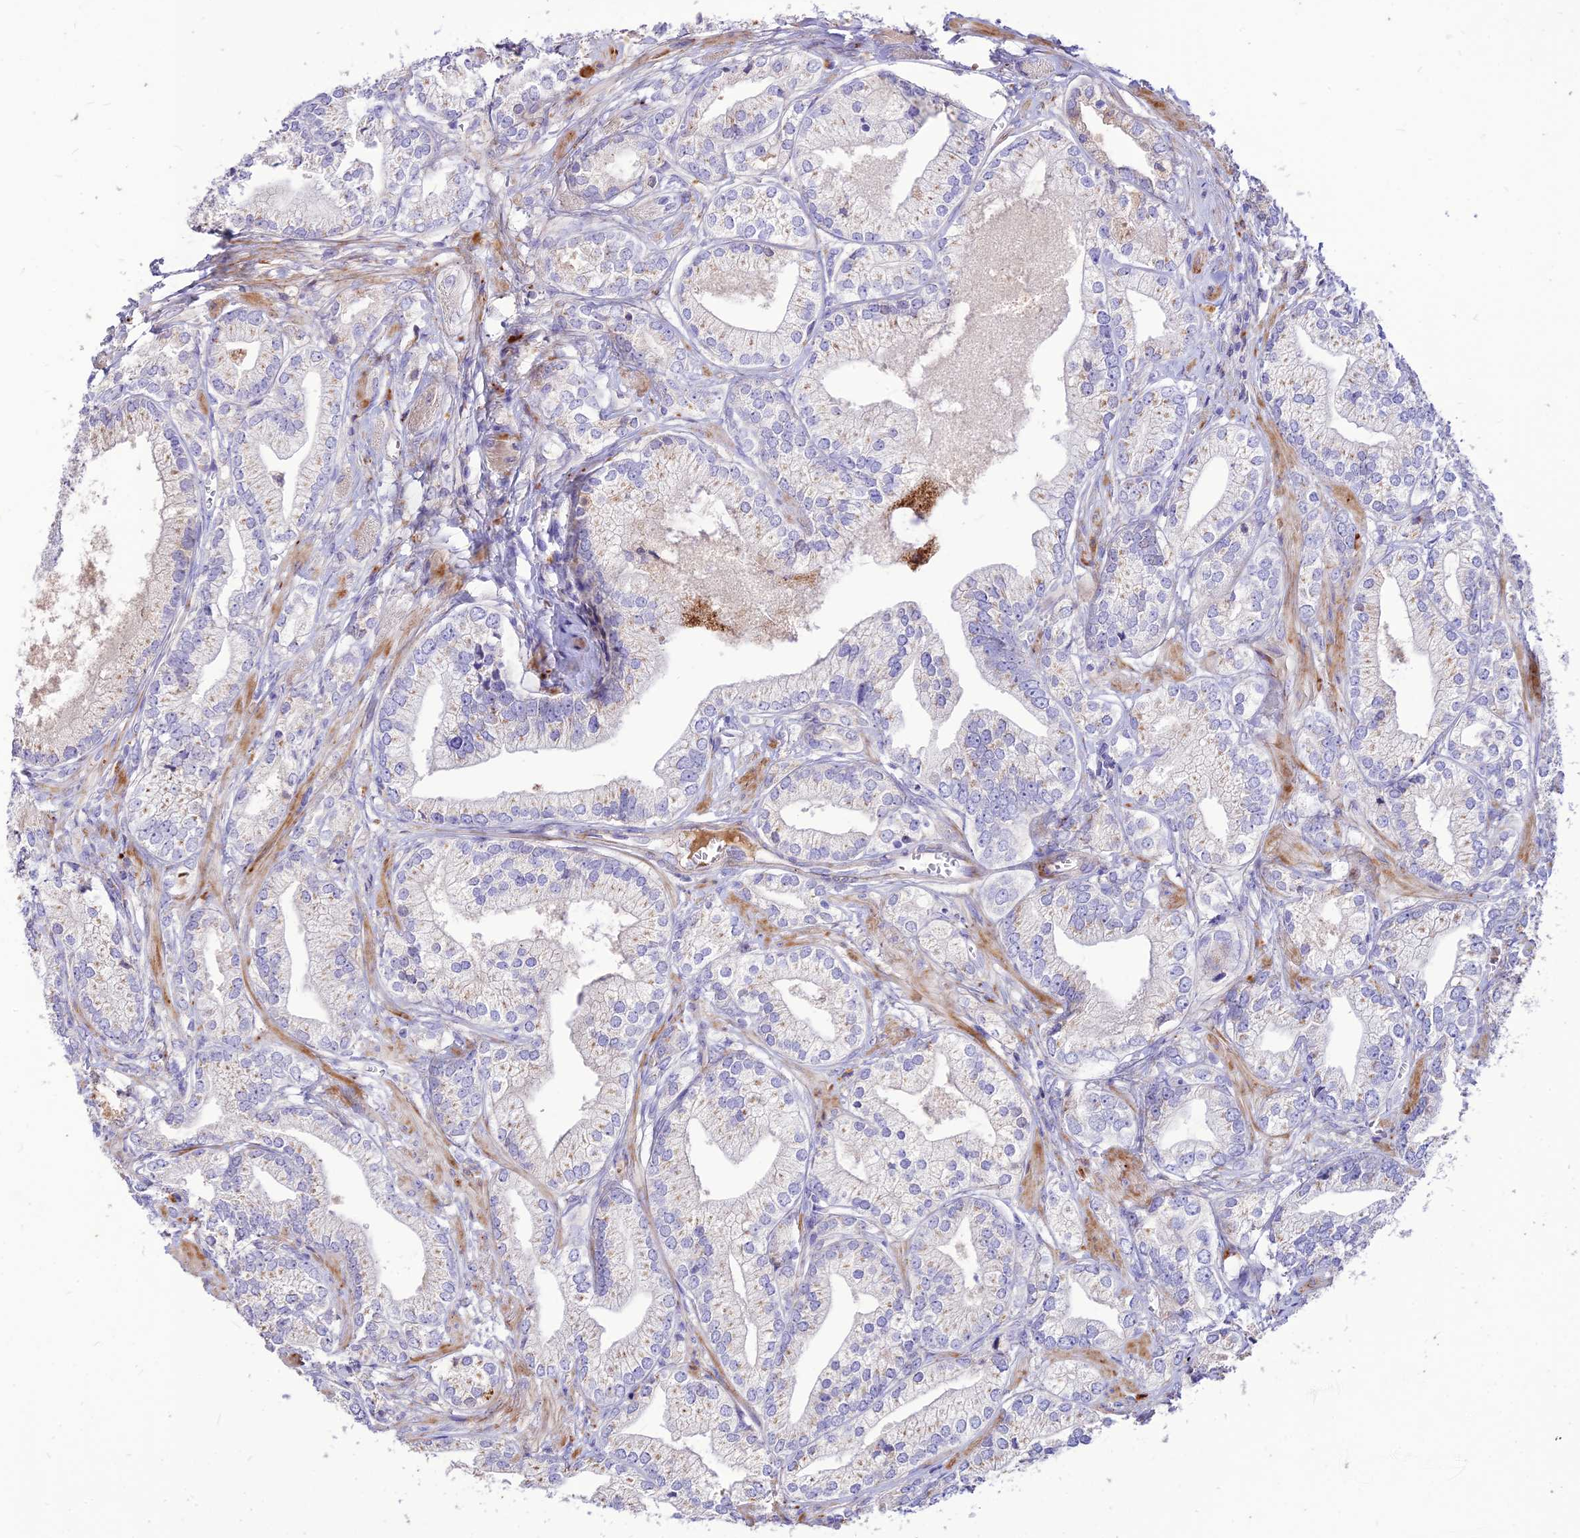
{"staining": {"intensity": "negative", "quantity": "none", "location": "none"}, "tissue": "prostate cancer", "cell_type": "Tumor cells", "image_type": "cancer", "snomed": [{"axis": "morphology", "description": "Adenocarcinoma, High grade"}, {"axis": "topography", "description": "Prostate"}], "caption": "The IHC histopathology image has no significant positivity in tumor cells of prostate cancer (high-grade adenocarcinoma) tissue.", "gene": "RIMOC1", "patient": {"sex": "male", "age": 50}}